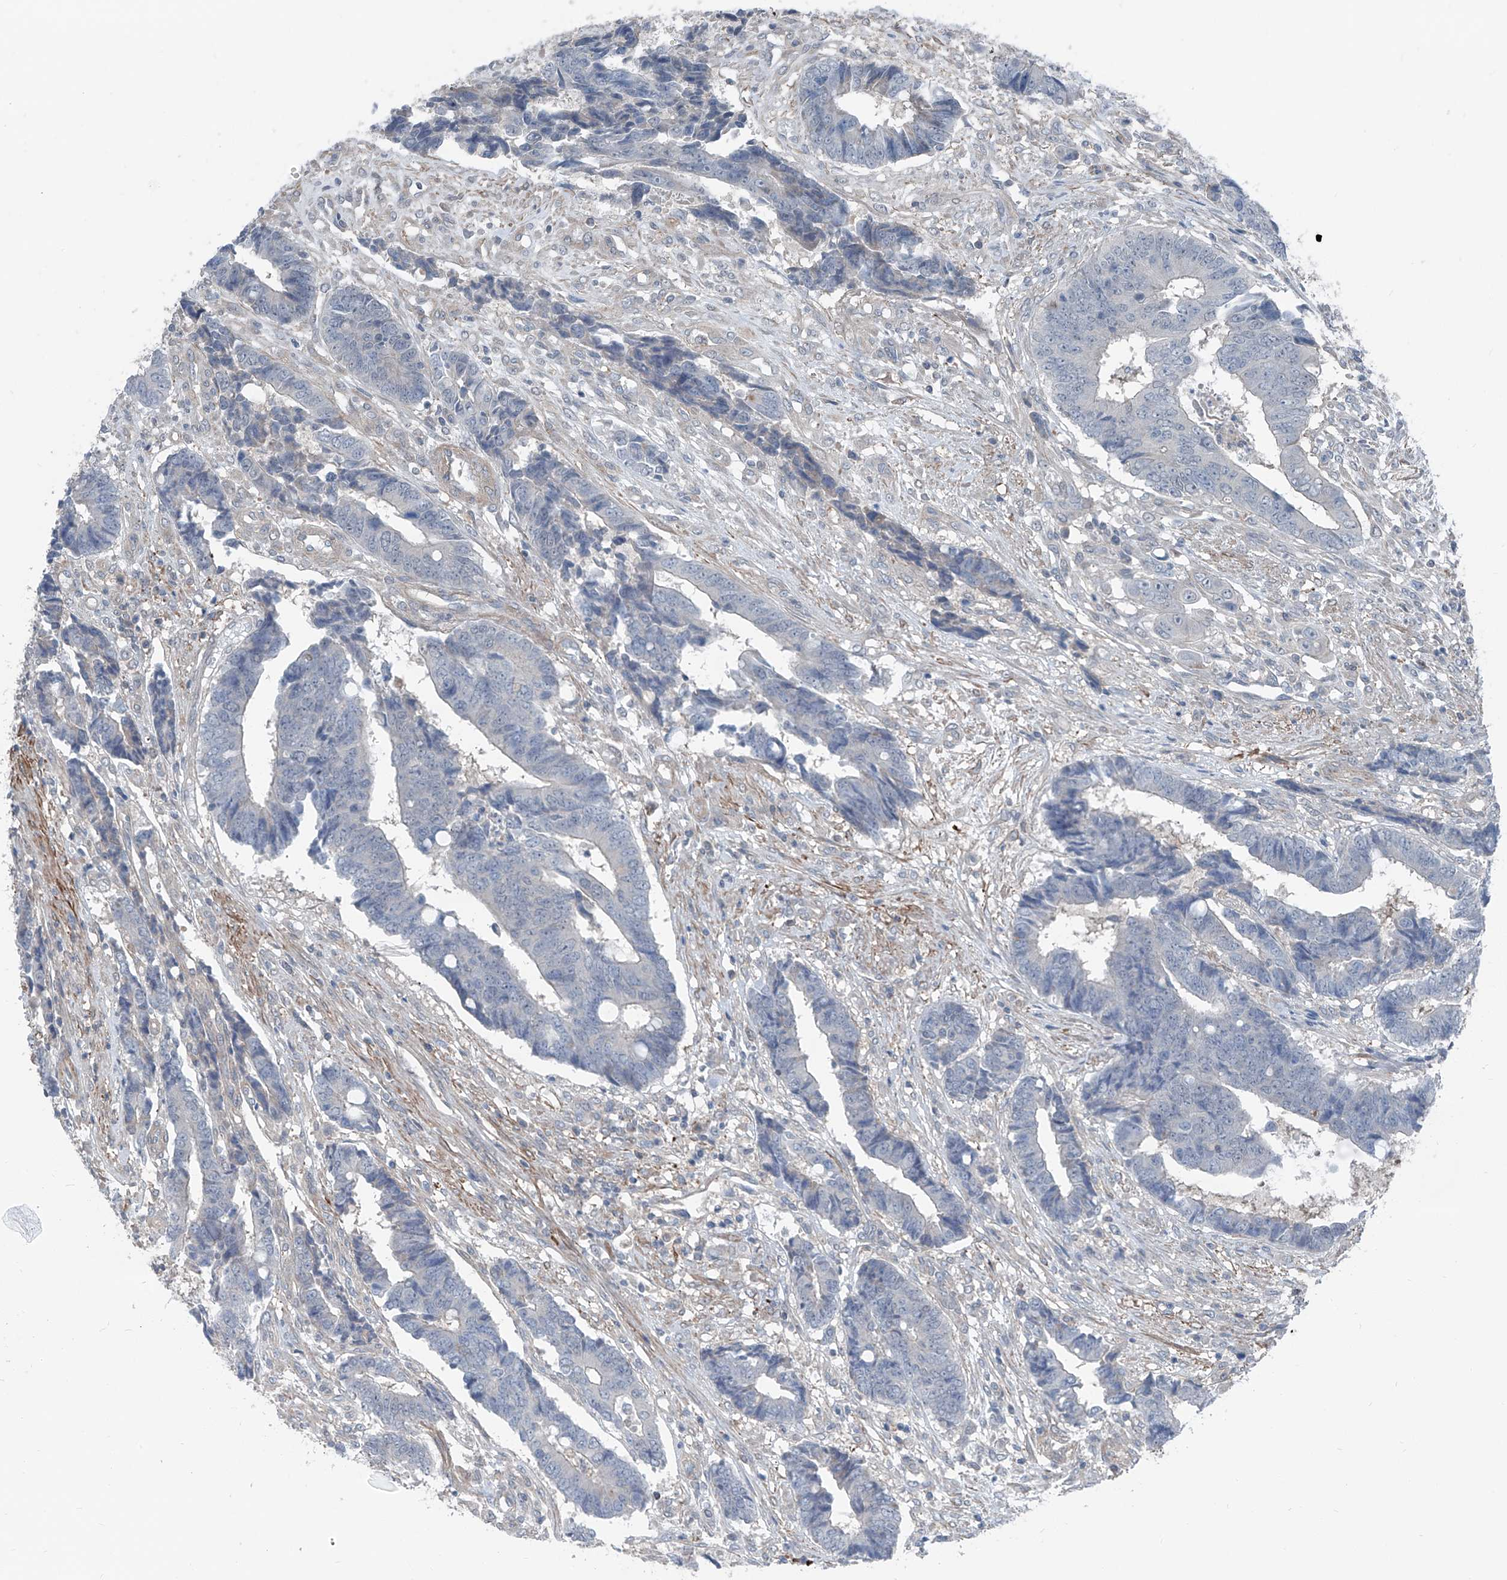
{"staining": {"intensity": "negative", "quantity": "none", "location": "none"}, "tissue": "colorectal cancer", "cell_type": "Tumor cells", "image_type": "cancer", "snomed": [{"axis": "morphology", "description": "Adenocarcinoma, NOS"}, {"axis": "topography", "description": "Rectum"}], "caption": "Immunohistochemical staining of colorectal cancer (adenocarcinoma) reveals no significant expression in tumor cells.", "gene": "HSPB11", "patient": {"sex": "male", "age": 84}}